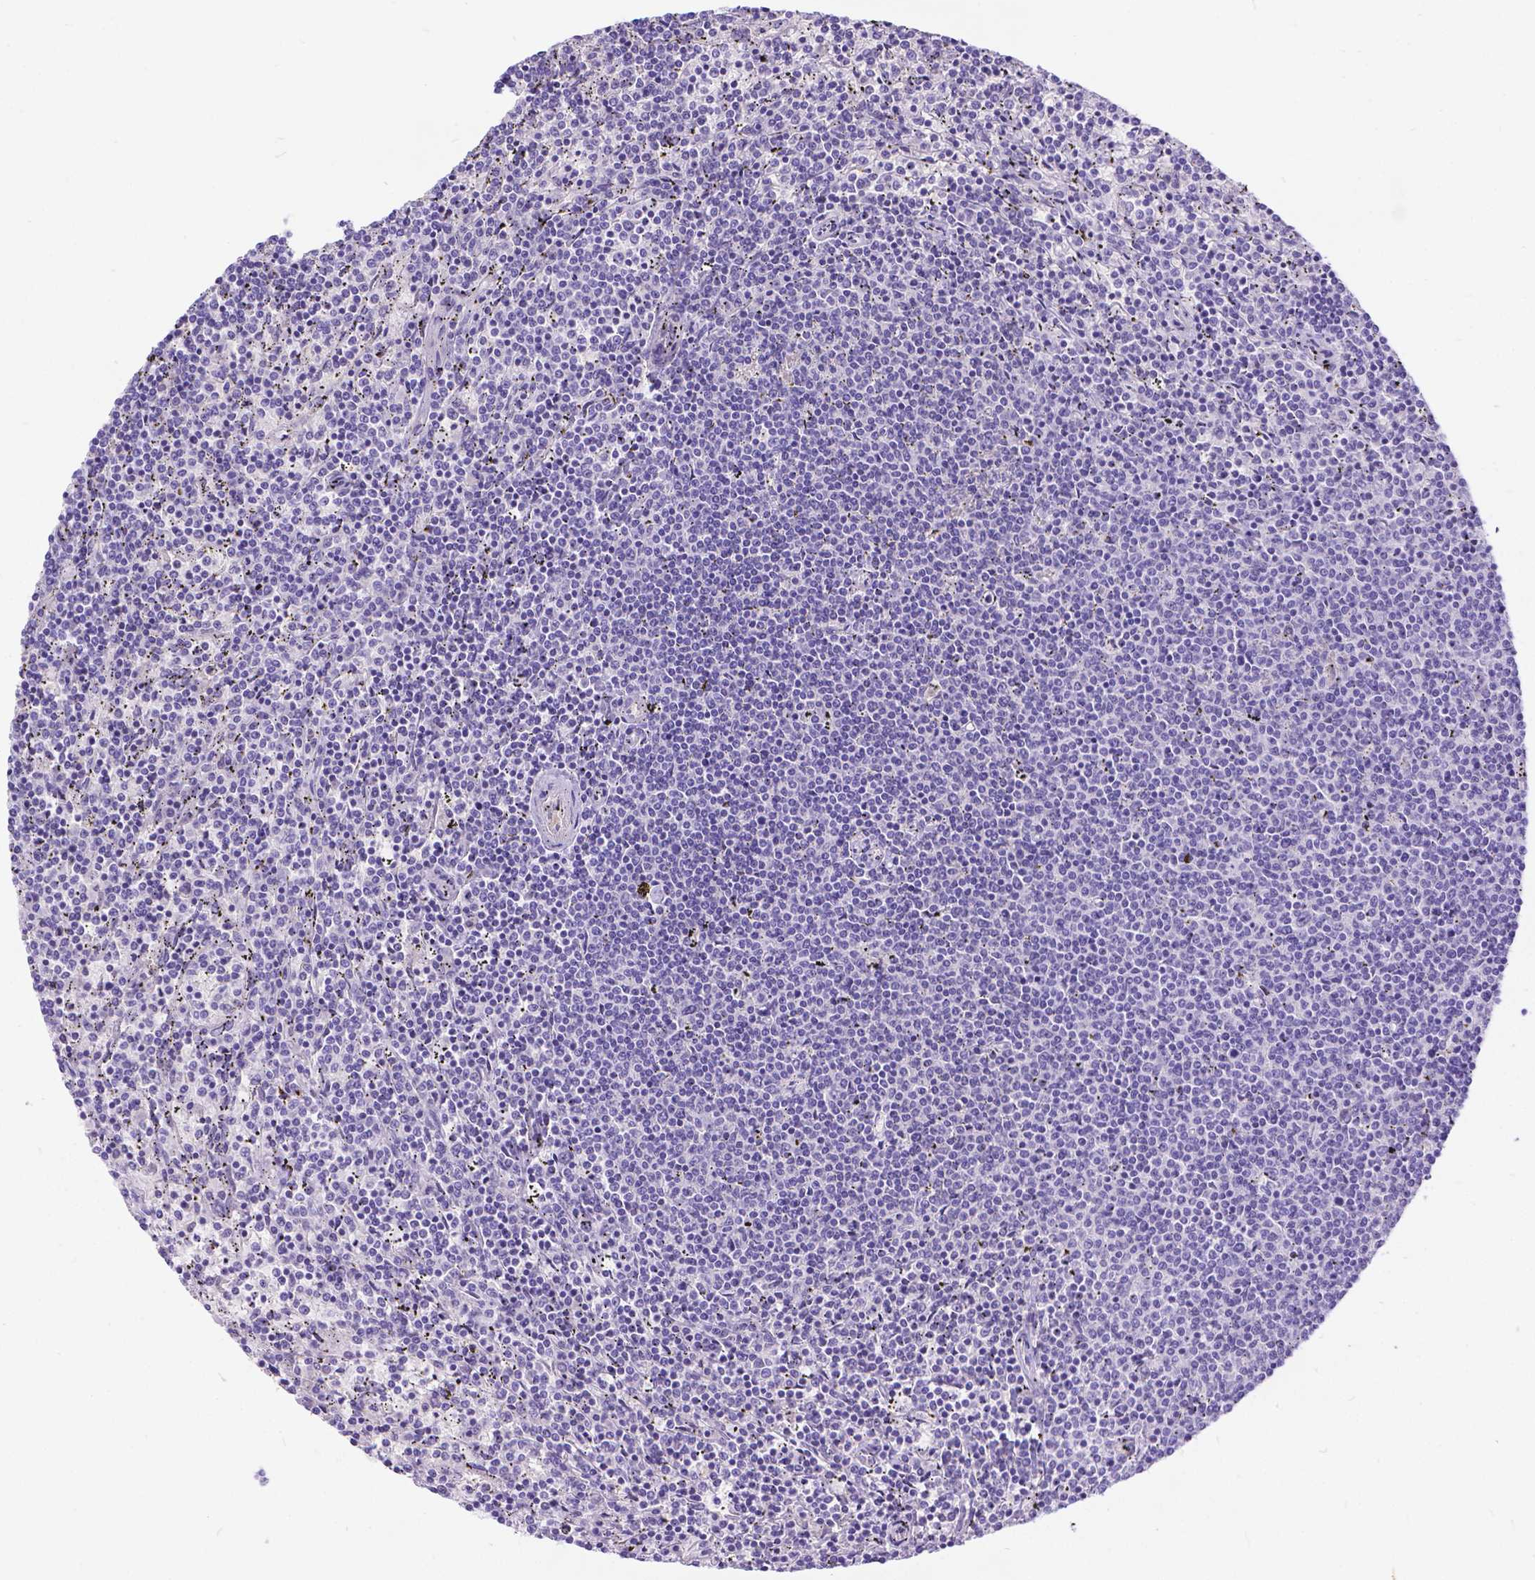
{"staining": {"intensity": "negative", "quantity": "none", "location": "none"}, "tissue": "lymphoma", "cell_type": "Tumor cells", "image_type": "cancer", "snomed": [{"axis": "morphology", "description": "Malignant lymphoma, non-Hodgkin's type, Low grade"}, {"axis": "topography", "description": "Spleen"}], "caption": "IHC micrograph of neoplastic tissue: human lymphoma stained with DAB (3,3'-diaminobenzidine) exhibits no significant protein expression in tumor cells.", "gene": "TMEM169", "patient": {"sex": "female", "age": 50}}